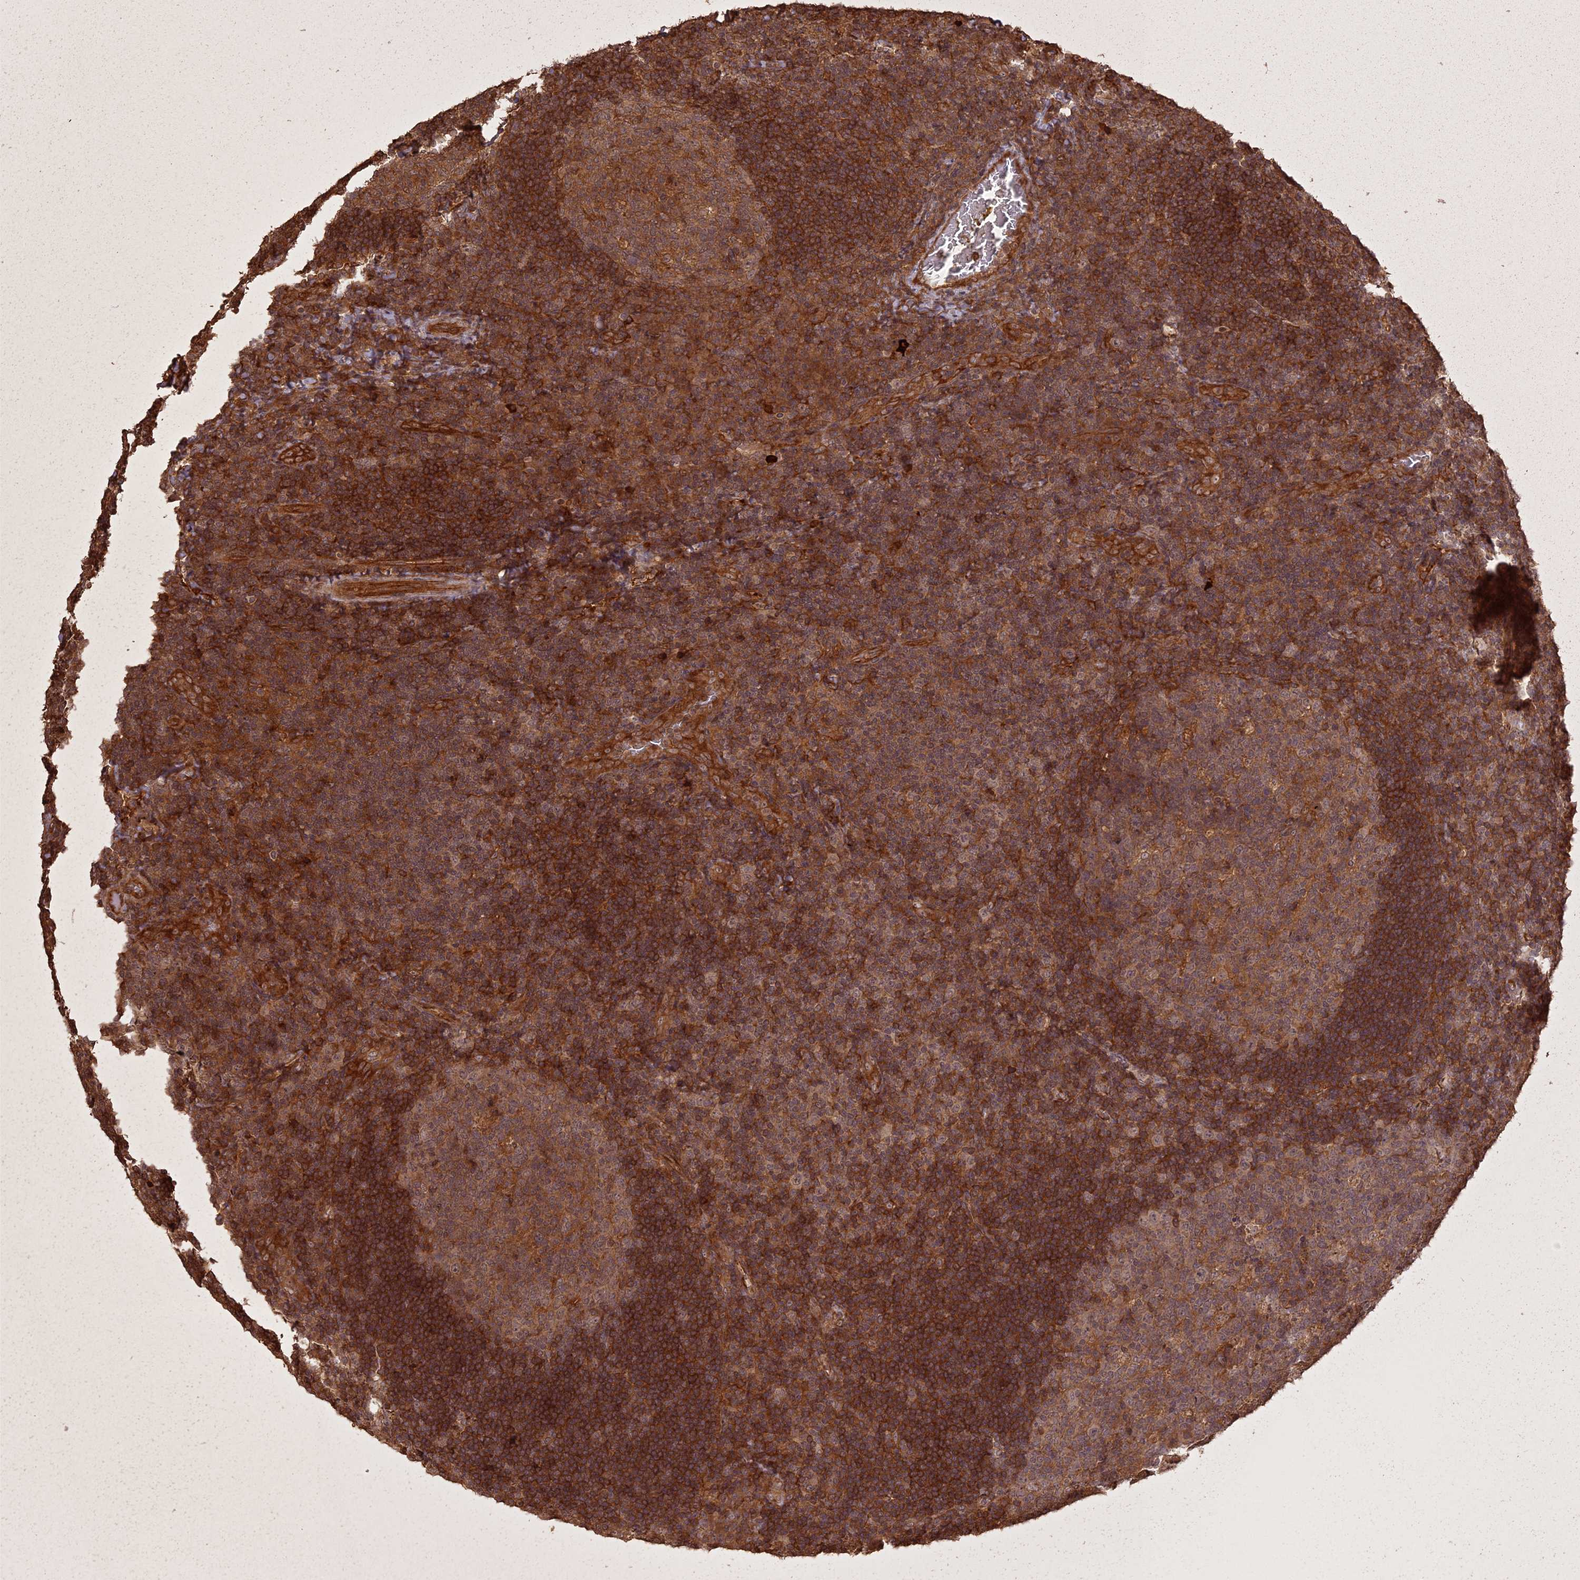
{"staining": {"intensity": "weak", "quantity": "<25%", "location": "cytoplasmic/membranous"}, "tissue": "tonsil", "cell_type": "Germinal center cells", "image_type": "normal", "snomed": [{"axis": "morphology", "description": "Normal tissue, NOS"}, {"axis": "topography", "description": "Tonsil"}], "caption": "Immunohistochemistry (IHC) micrograph of normal tonsil: human tonsil stained with DAB (3,3'-diaminobenzidine) demonstrates no significant protein positivity in germinal center cells.", "gene": "LIN37", "patient": {"sex": "male", "age": 17}}